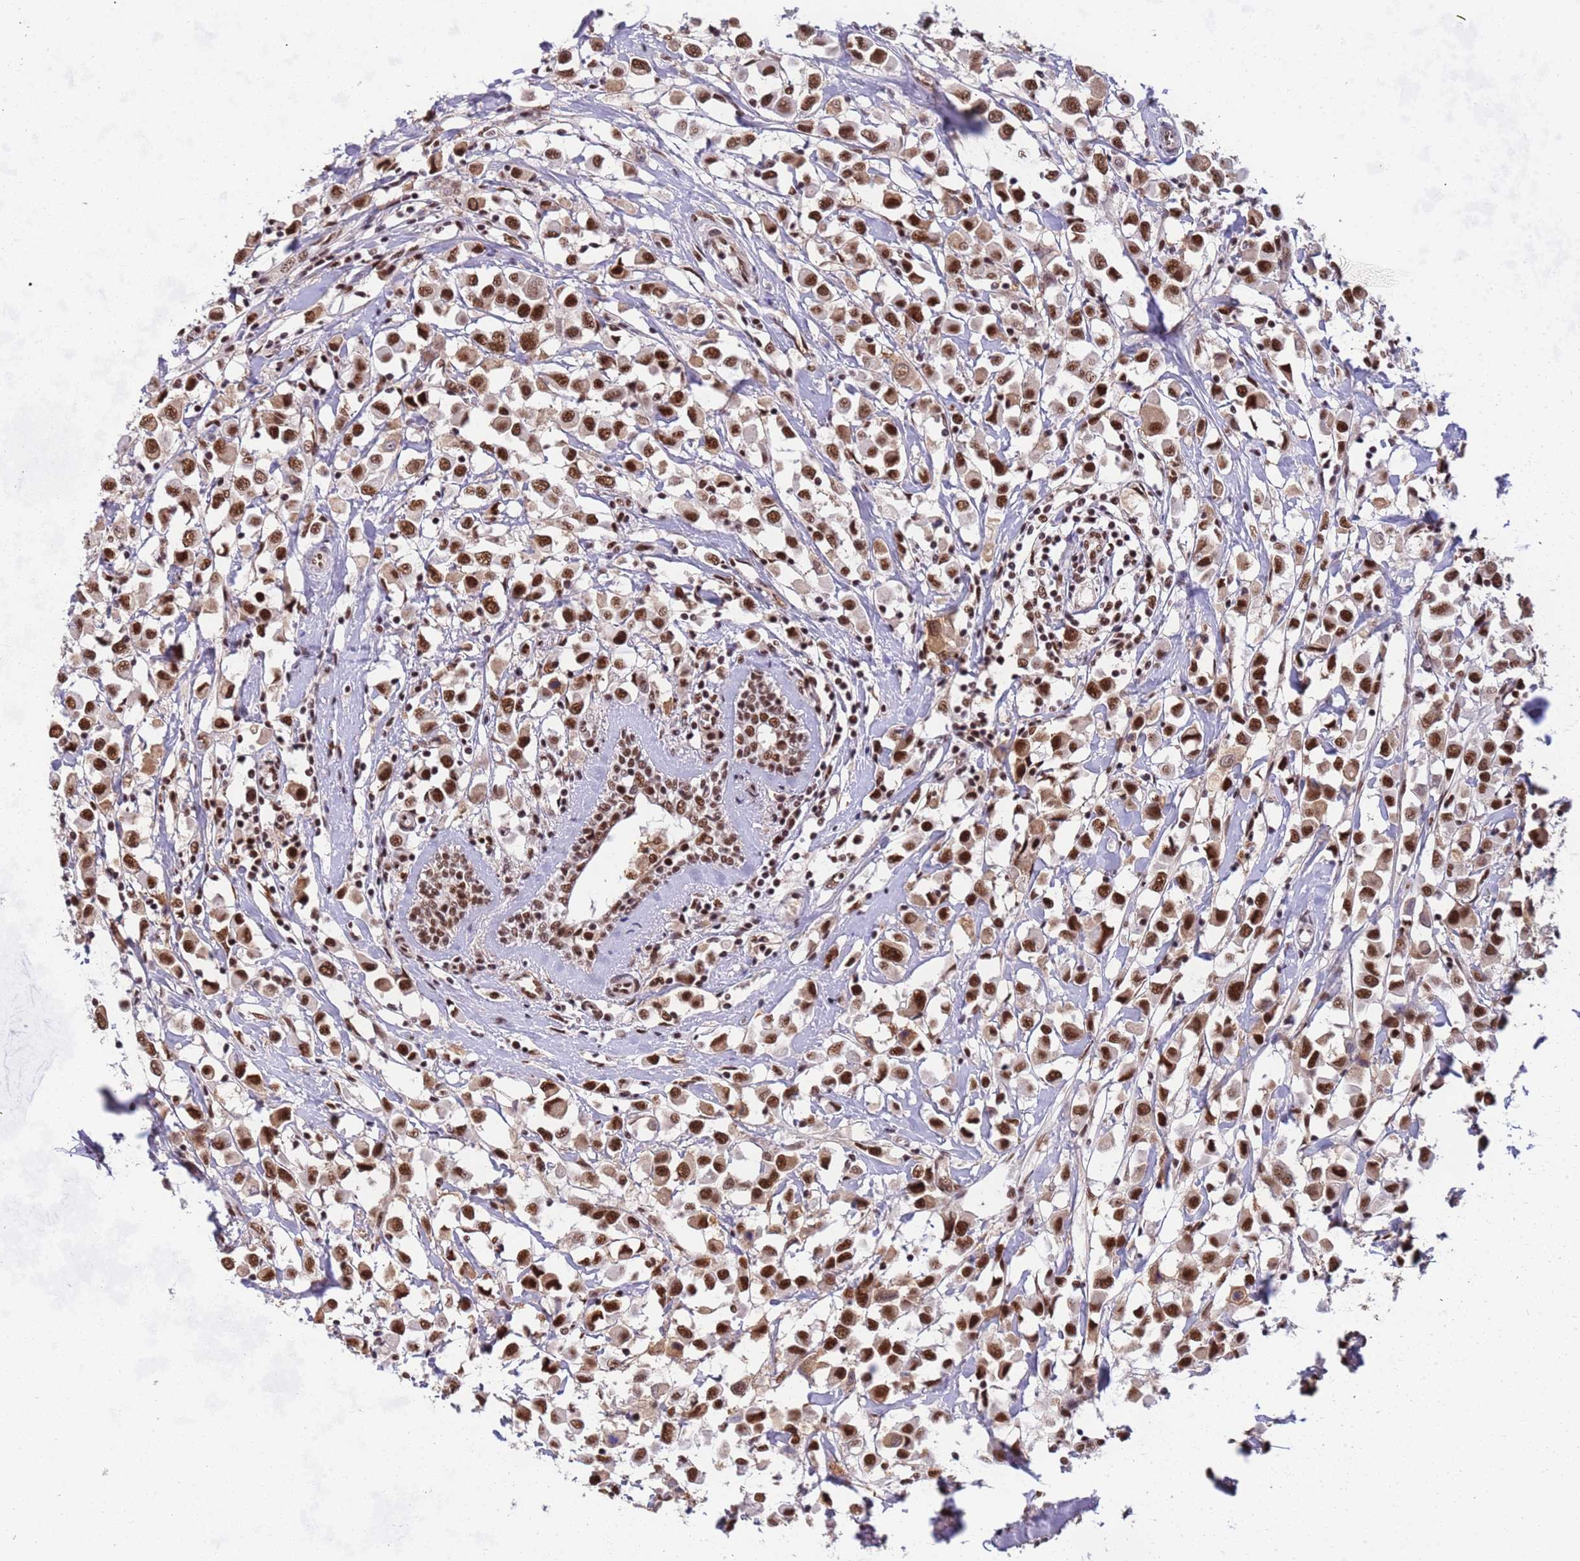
{"staining": {"intensity": "strong", "quantity": ">75%", "location": "nuclear"}, "tissue": "breast cancer", "cell_type": "Tumor cells", "image_type": "cancer", "snomed": [{"axis": "morphology", "description": "Duct carcinoma"}, {"axis": "topography", "description": "Breast"}], "caption": "Breast infiltrating ductal carcinoma stained with a protein marker demonstrates strong staining in tumor cells.", "gene": "SRRT", "patient": {"sex": "female", "age": 61}}